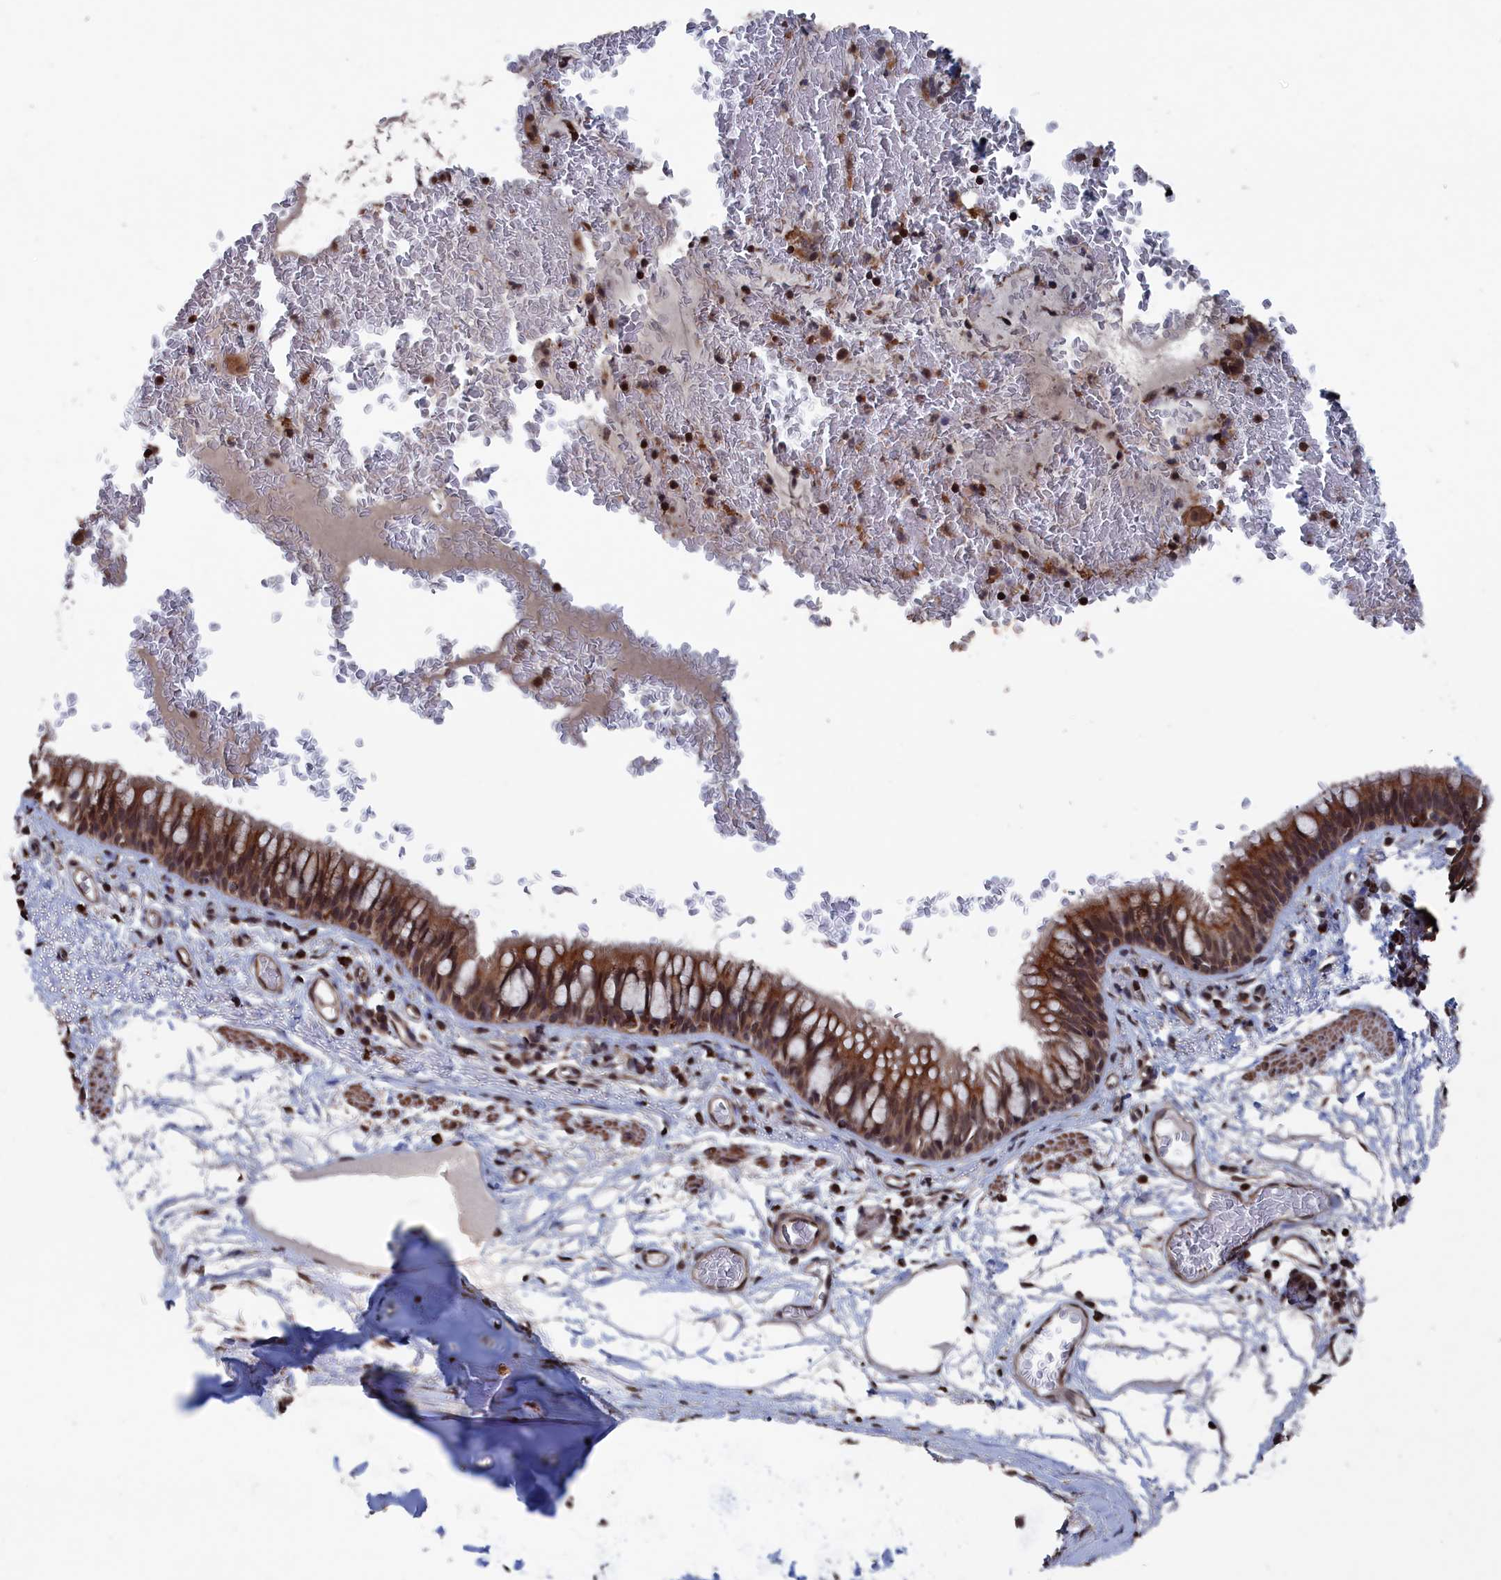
{"staining": {"intensity": "moderate", "quantity": ">75%", "location": "cytoplasmic/membranous,nuclear"}, "tissue": "bronchus", "cell_type": "Respiratory epithelial cells", "image_type": "normal", "snomed": [{"axis": "morphology", "description": "Normal tissue, NOS"}, {"axis": "topography", "description": "Cartilage tissue"}, {"axis": "topography", "description": "Bronchus"}], "caption": "Brown immunohistochemical staining in unremarkable bronchus shows moderate cytoplasmic/membranous,nuclear staining in approximately >75% of respiratory epithelial cells.", "gene": "PDE12", "patient": {"sex": "female", "age": 36}}